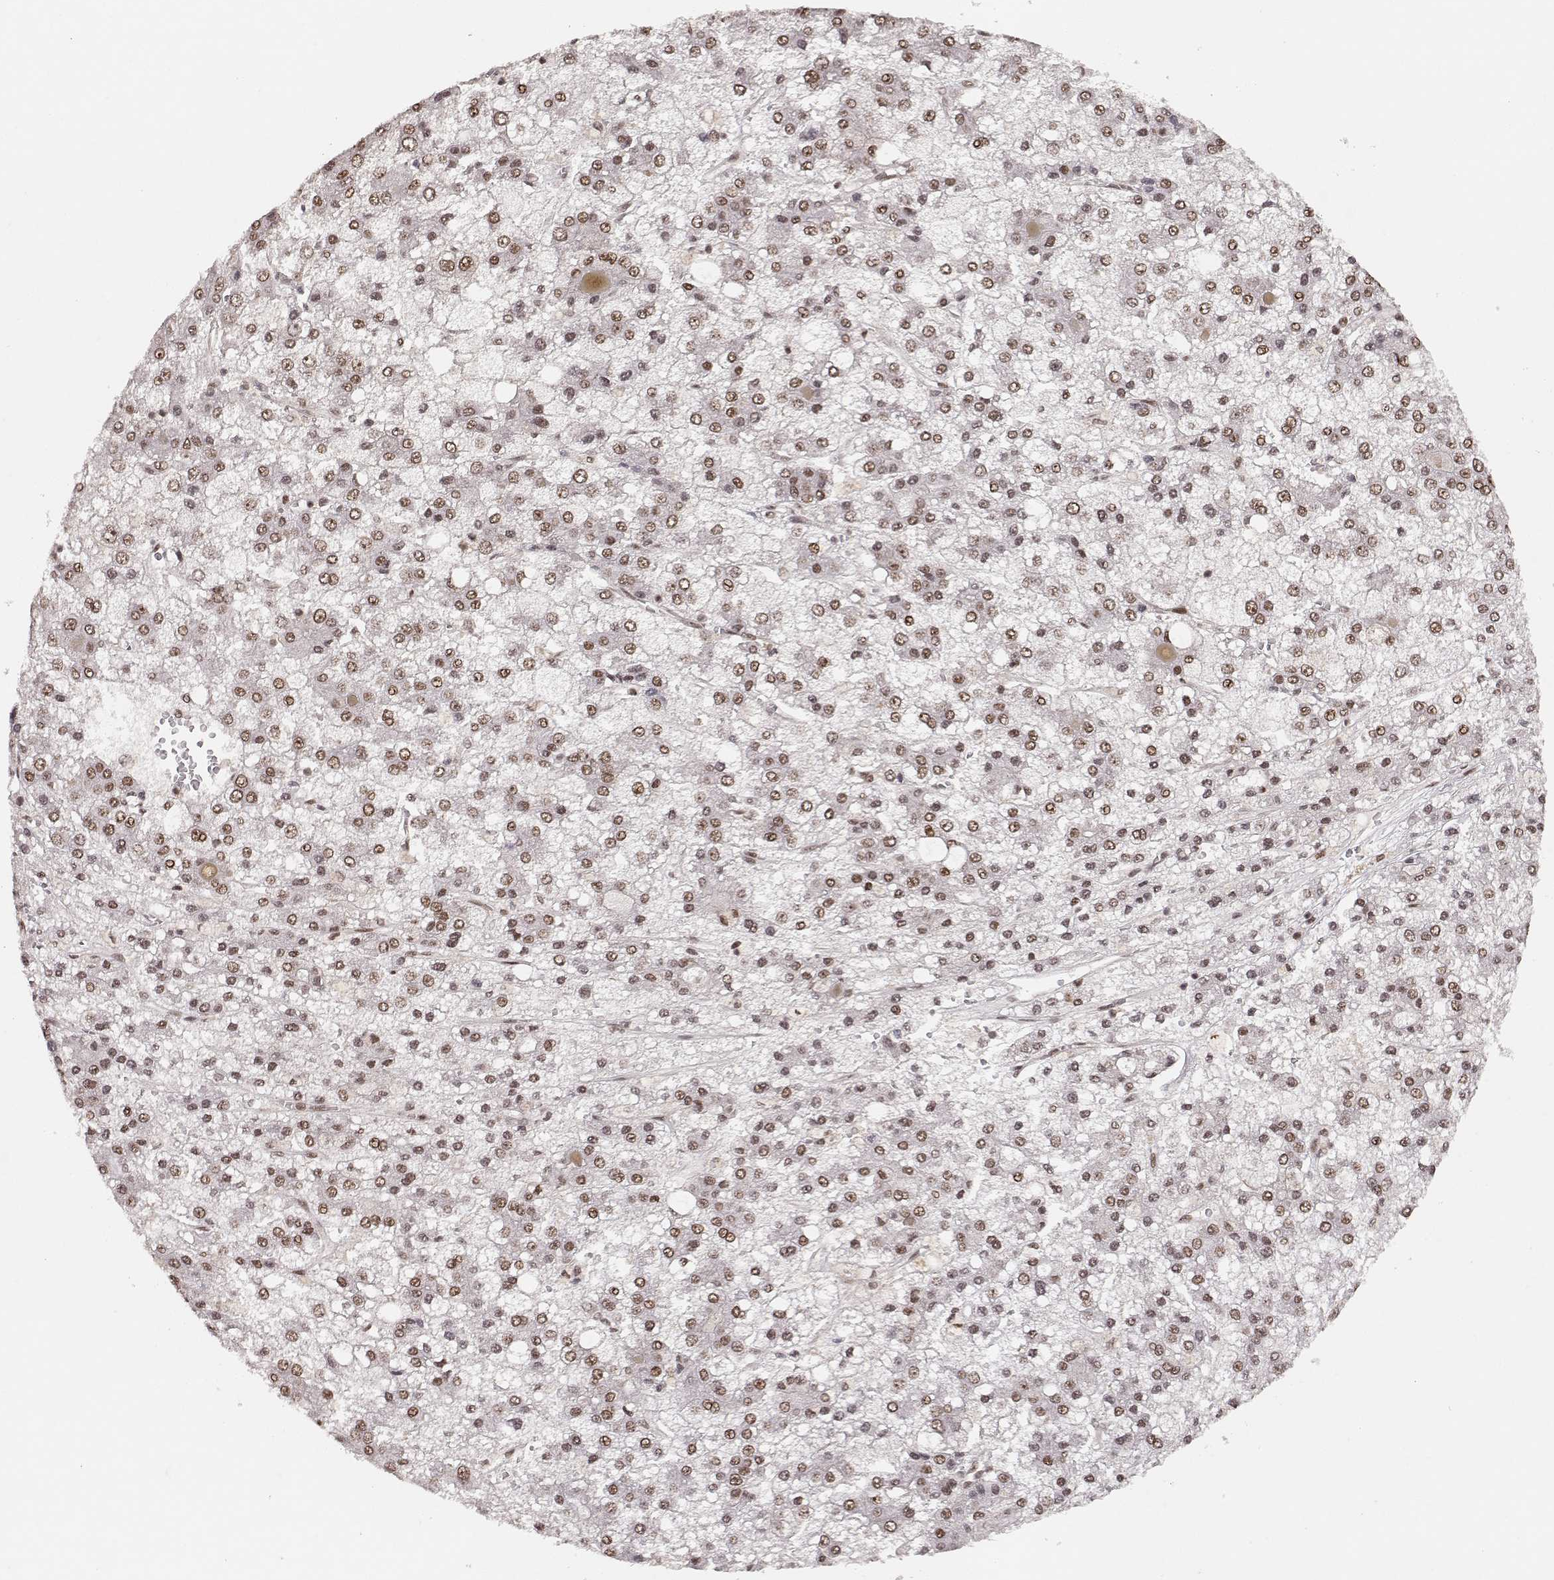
{"staining": {"intensity": "moderate", "quantity": ">75%", "location": "nuclear"}, "tissue": "liver cancer", "cell_type": "Tumor cells", "image_type": "cancer", "snomed": [{"axis": "morphology", "description": "Carcinoma, Hepatocellular, NOS"}, {"axis": "topography", "description": "Liver"}], "caption": "High-magnification brightfield microscopy of liver cancer stained with DAB (3,3'-diaminobenzidine) (brown) and counterstained with hematoxylin (blue). tumor cells exhibit moderate nuclear staining is identified in approximately>75% of cells.", "gene": "CSNK2A1", "patient": {"sex": "male", "age": 73}}